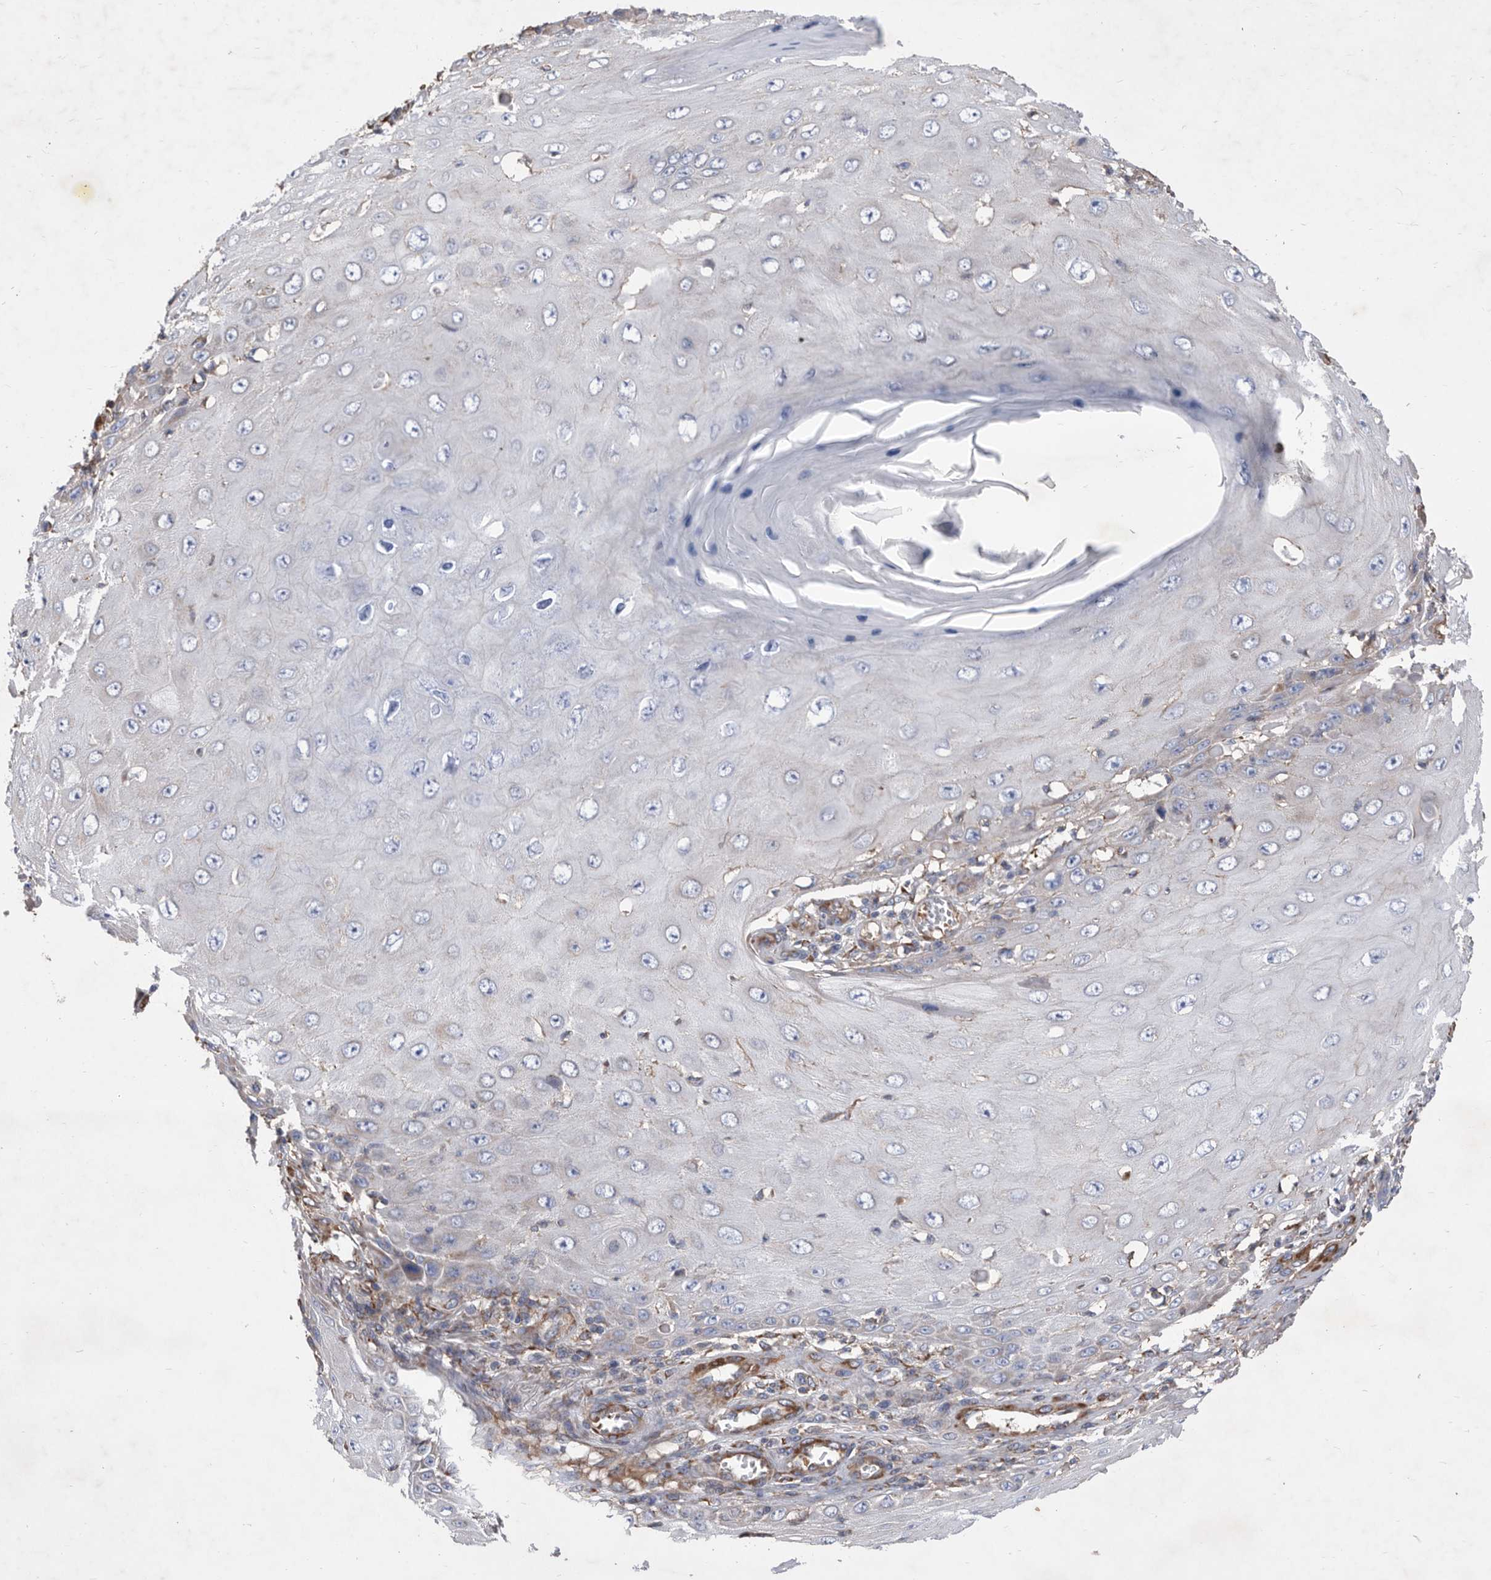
{"staining": {"intensity": "negative", "quantity": "none", "location": "none"}, "tissue": "skin cancer", "cell_type": "Tumor cells", "image_type": "cancer", "snomed": [{"axis": "morphology", "description": "Squamous cell carcinoma, NOS"}, {"axis": "topography", "description": "Skin"}], "caption": "IHC micrograph of neoplastic tissue: skin cancer (squamous cell carcinoma) stained with DAB shows no significant protein staining in tumor cells.", "gene": "ATP13A3", "patient": {"sex": "female", "age": 73}}